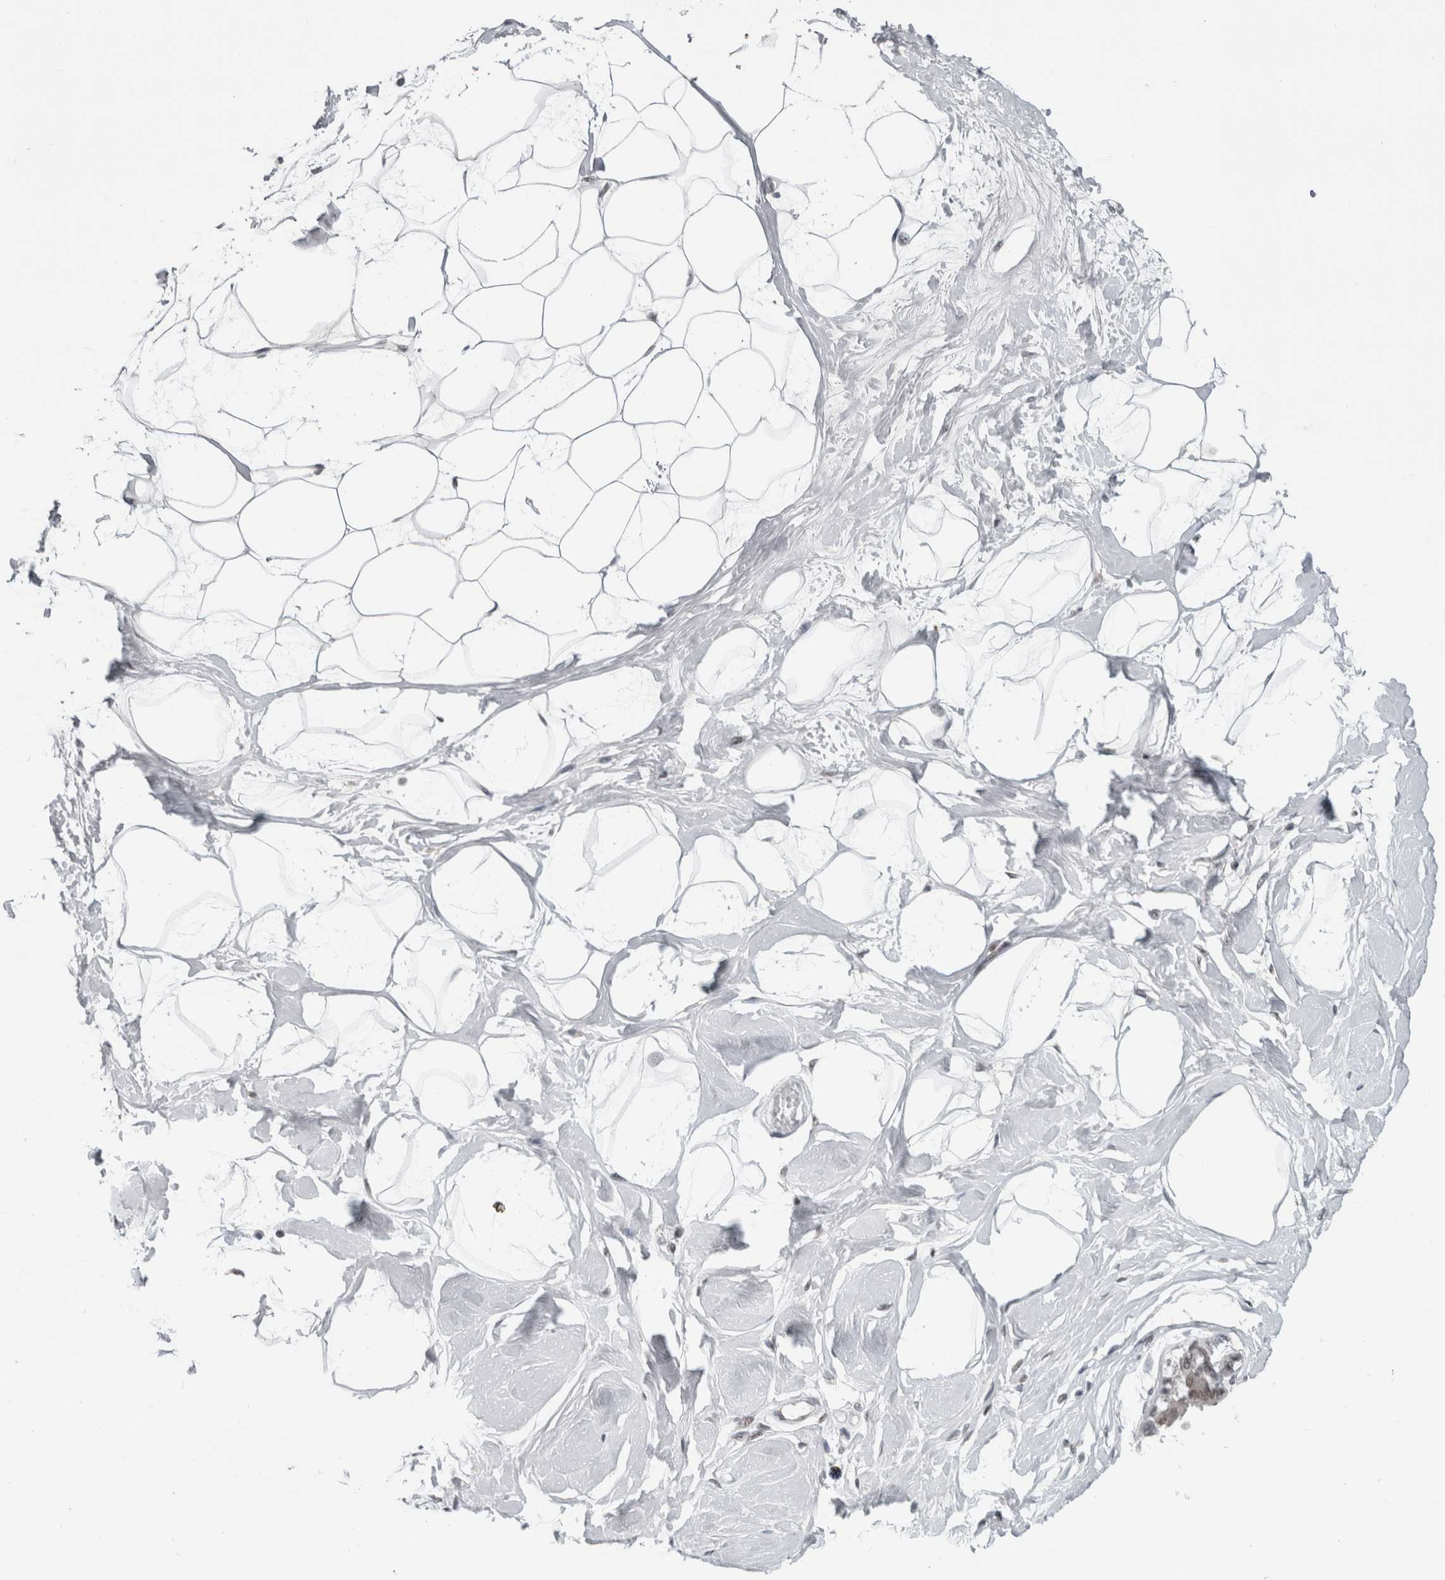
{"staining": {"intensity": "negative", "quantity": "none", "location": "none"}, "tissue": "breast", "cell_type": "Adipocytes", "image_type": "normal", "snomed": [{"axis": "morphology", "description": "Normal tissue, NOS"}, {"axis": "topography", "description": "Breast"}], "caption": "IHC photomicrograph of benign breast: human breast stained with DAB (3,3'-diaminobenzidine) reveals no significant protein staining in adipocytes. (DAB (3,3'-diaminobenzidine) immunohistochemistry visualized using brightfield microscopy, high magnification).", "gene": "ARID4B", "patient": {"sex": "female", "age": 45}}